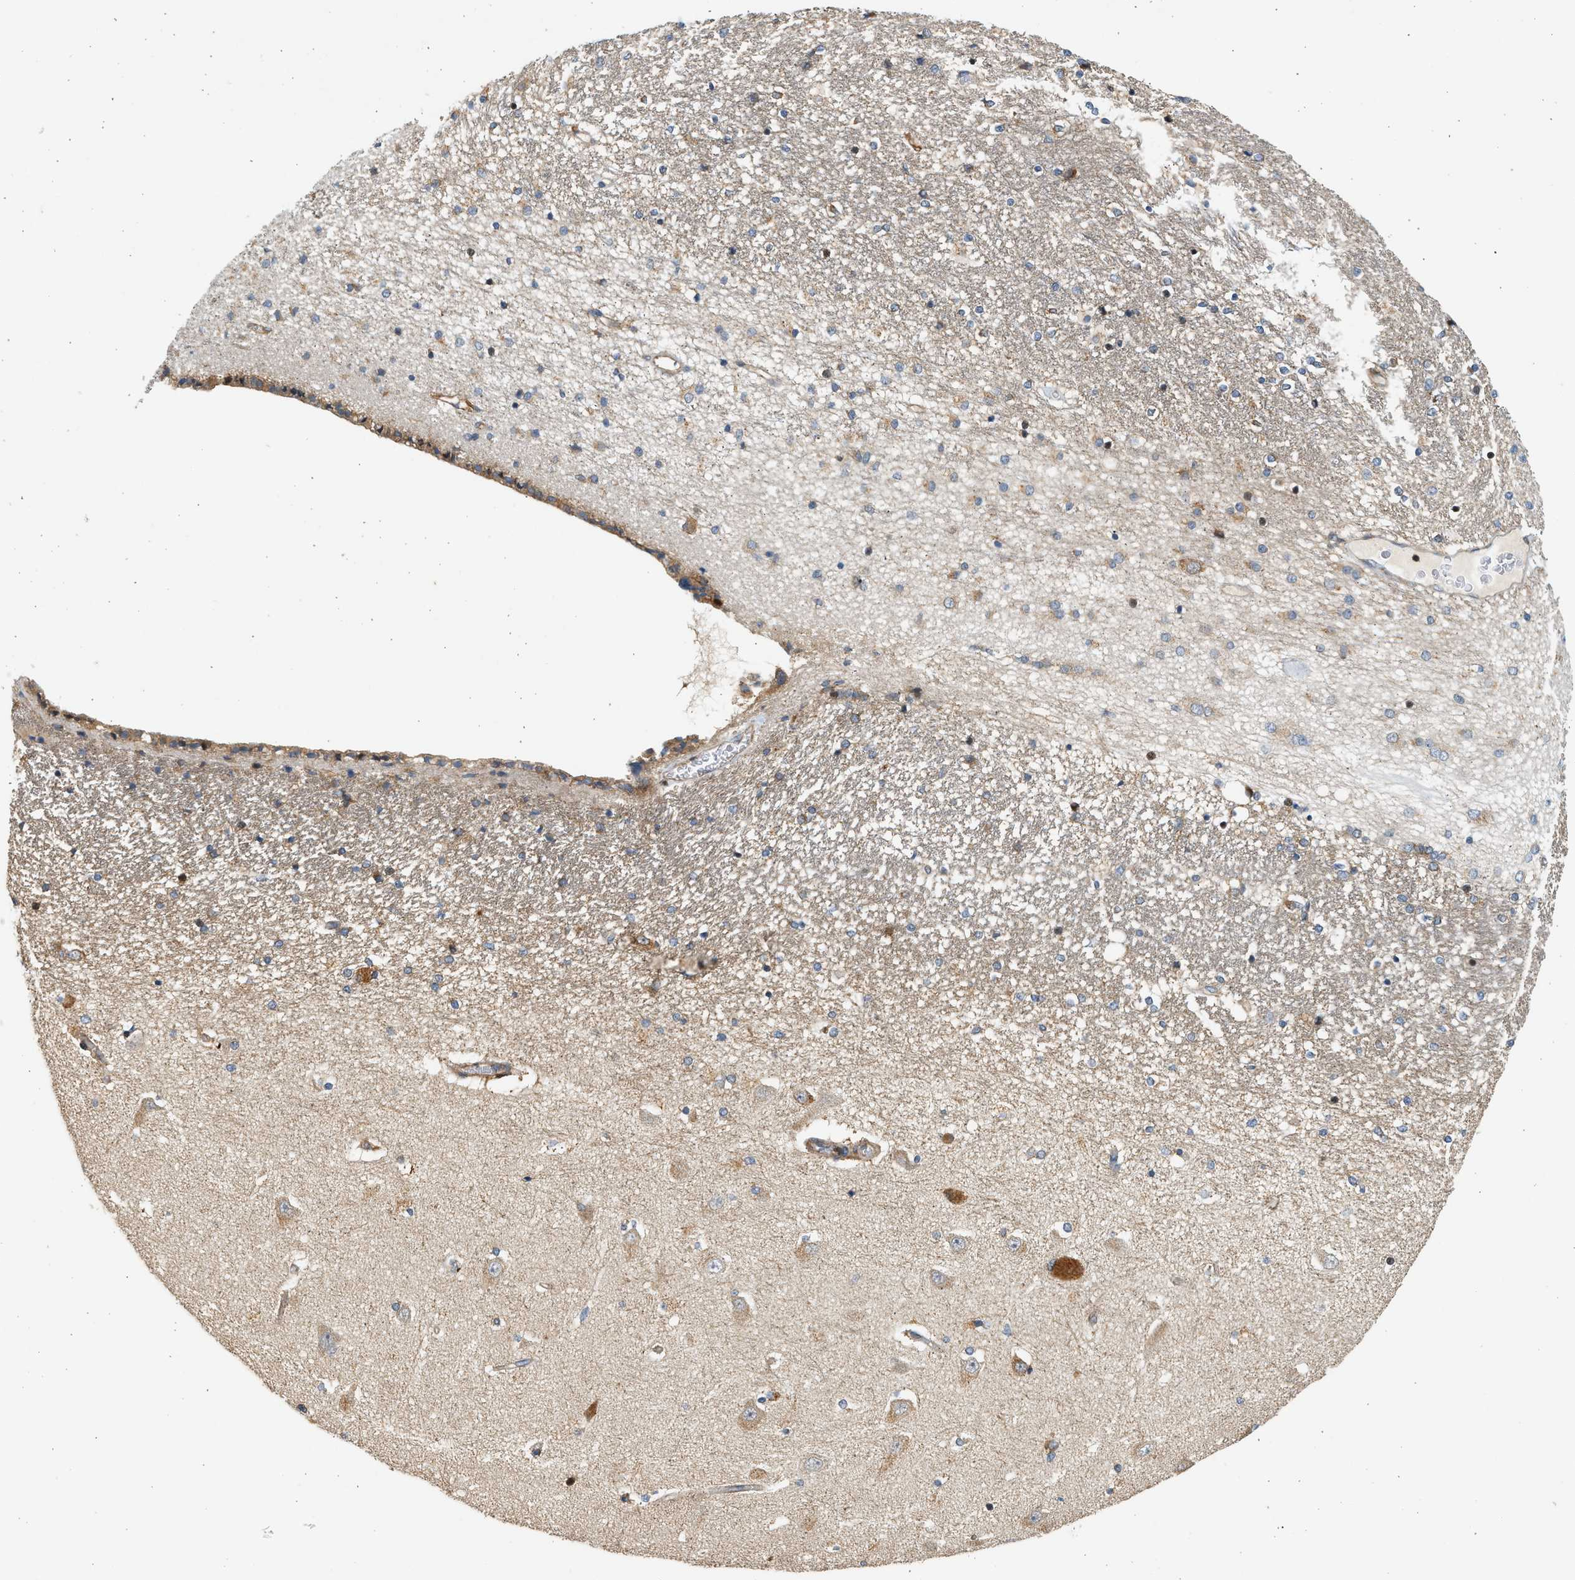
{"staining": {"intensity": "weak", "quantity": "<25%", "location": "cytoplasmic/membranous"}, "tissue": "hippocampus", "cell_type": "Glial cells", "image_type": "normal", "snomed": [{"axis": "morphology", "description": "Normal tissue, NOS"}, {"axis": "topography", "description": "Hippocampus"}], "caption": "An immunohistochemistry photomicrograph of benign hippocampus is shown. There is no staining in glial cells of hippocampus. Nuclei are stained in blue.", "gene": "NRSN2", "patient": {"sex": "female", "age": 54}}